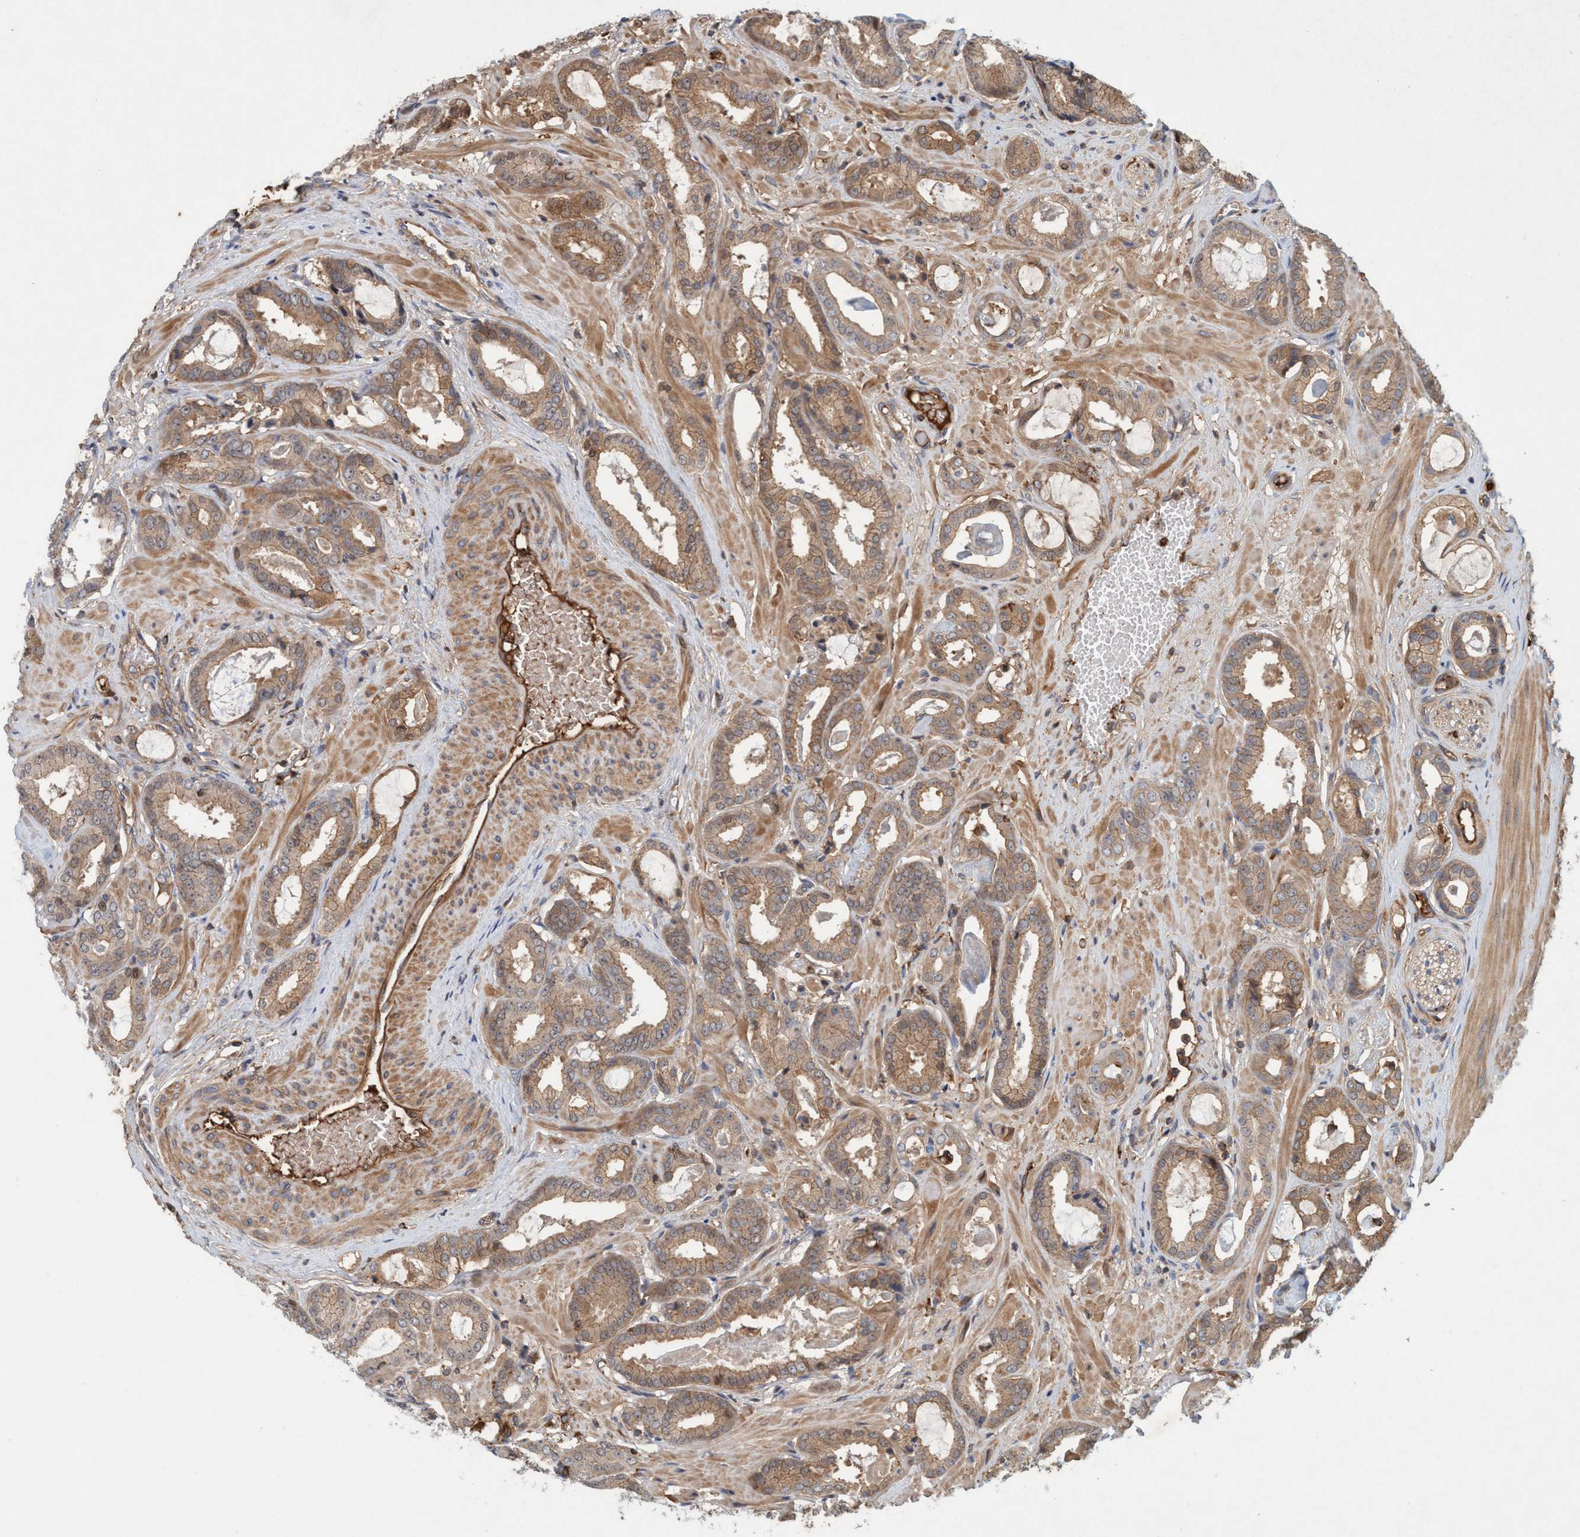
{"staining": {"intensity": "moderate", "quantity": ">75%", "location": "cytoplasmic/membranous"}, "tissue": "prostate cancer", "cell_type": "Tumor cells", "image_type": "cancer", "snomed": [{"axis": "morphology", "description": "Adenocarcinoma, Low grade"}, {"axis": "topography", "description": "Prostate"}], "caption": "Prostate cancer (adenocarcinoma (low-grade)) tissue shows moderate cytoplasmic/membranous staining in approximately >75% of tumor cells, visualized by immunohistochemistry.", "gene": "SPECC1", "patient": {"sex": "male", "age": 53}}